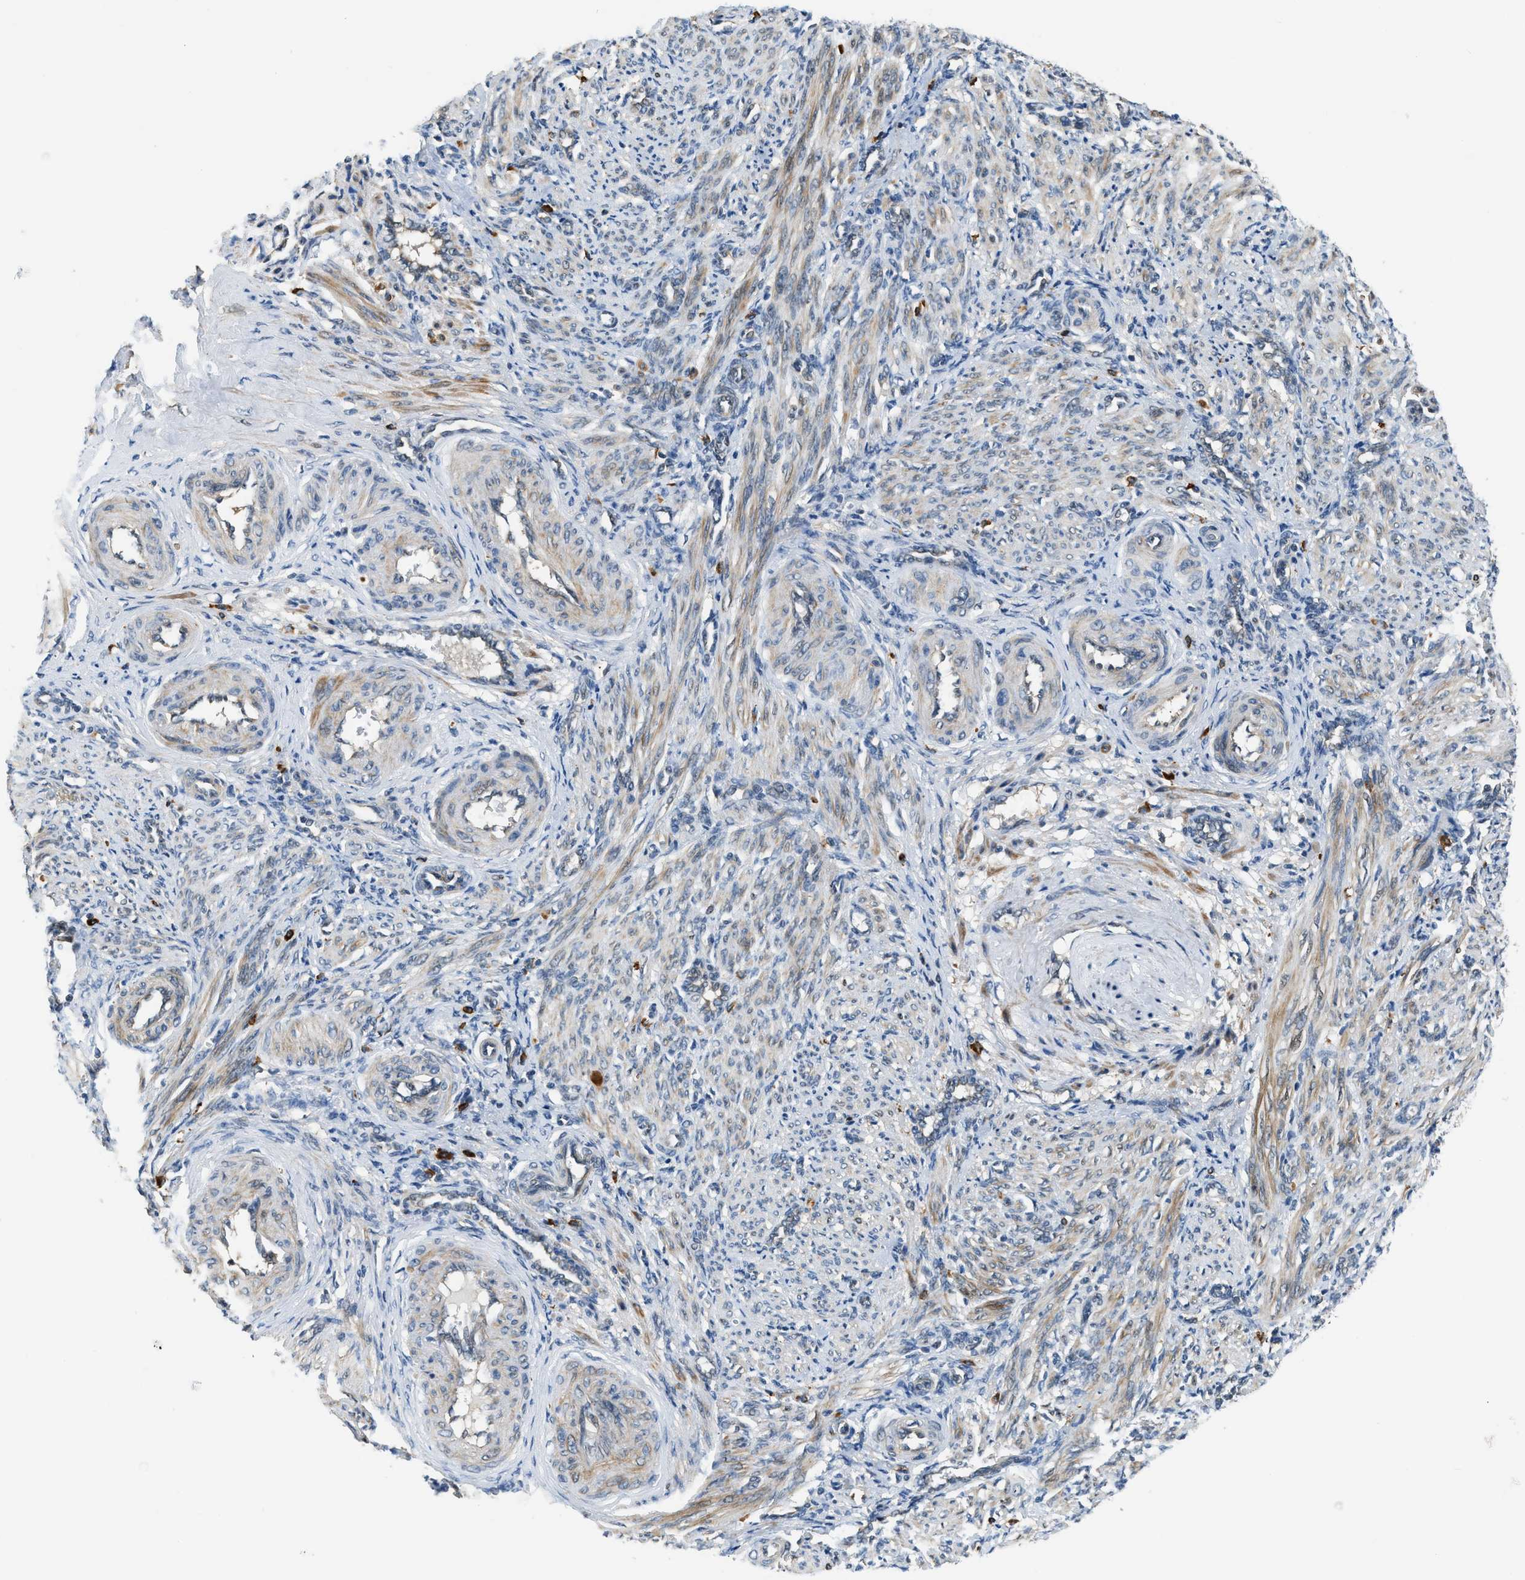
{"staining": {"intensity": "moderate", "quantity": ">75%", "location": "cytoplasmic/membranous"}, "tissue": "smooth muscle", "cell_type": "Smooth muscle cells", "image_type": "normal", "snomed": [{"axis": "morphology", "description": "Normal tissue, NOS"}, {"axis": "topography", "description": "Endometrium"}], "caption": "Immunohistochemistry (IHC) (DAB (3,3'-diaminobenzidine)) staining of unremarkable smooth muscle displays moderate cytoplasmic/membranous protein staining in approximately >75% of smooth muscle cells.", "gene": "CBLB", "patient": {"sex": "female", "age": 33}}